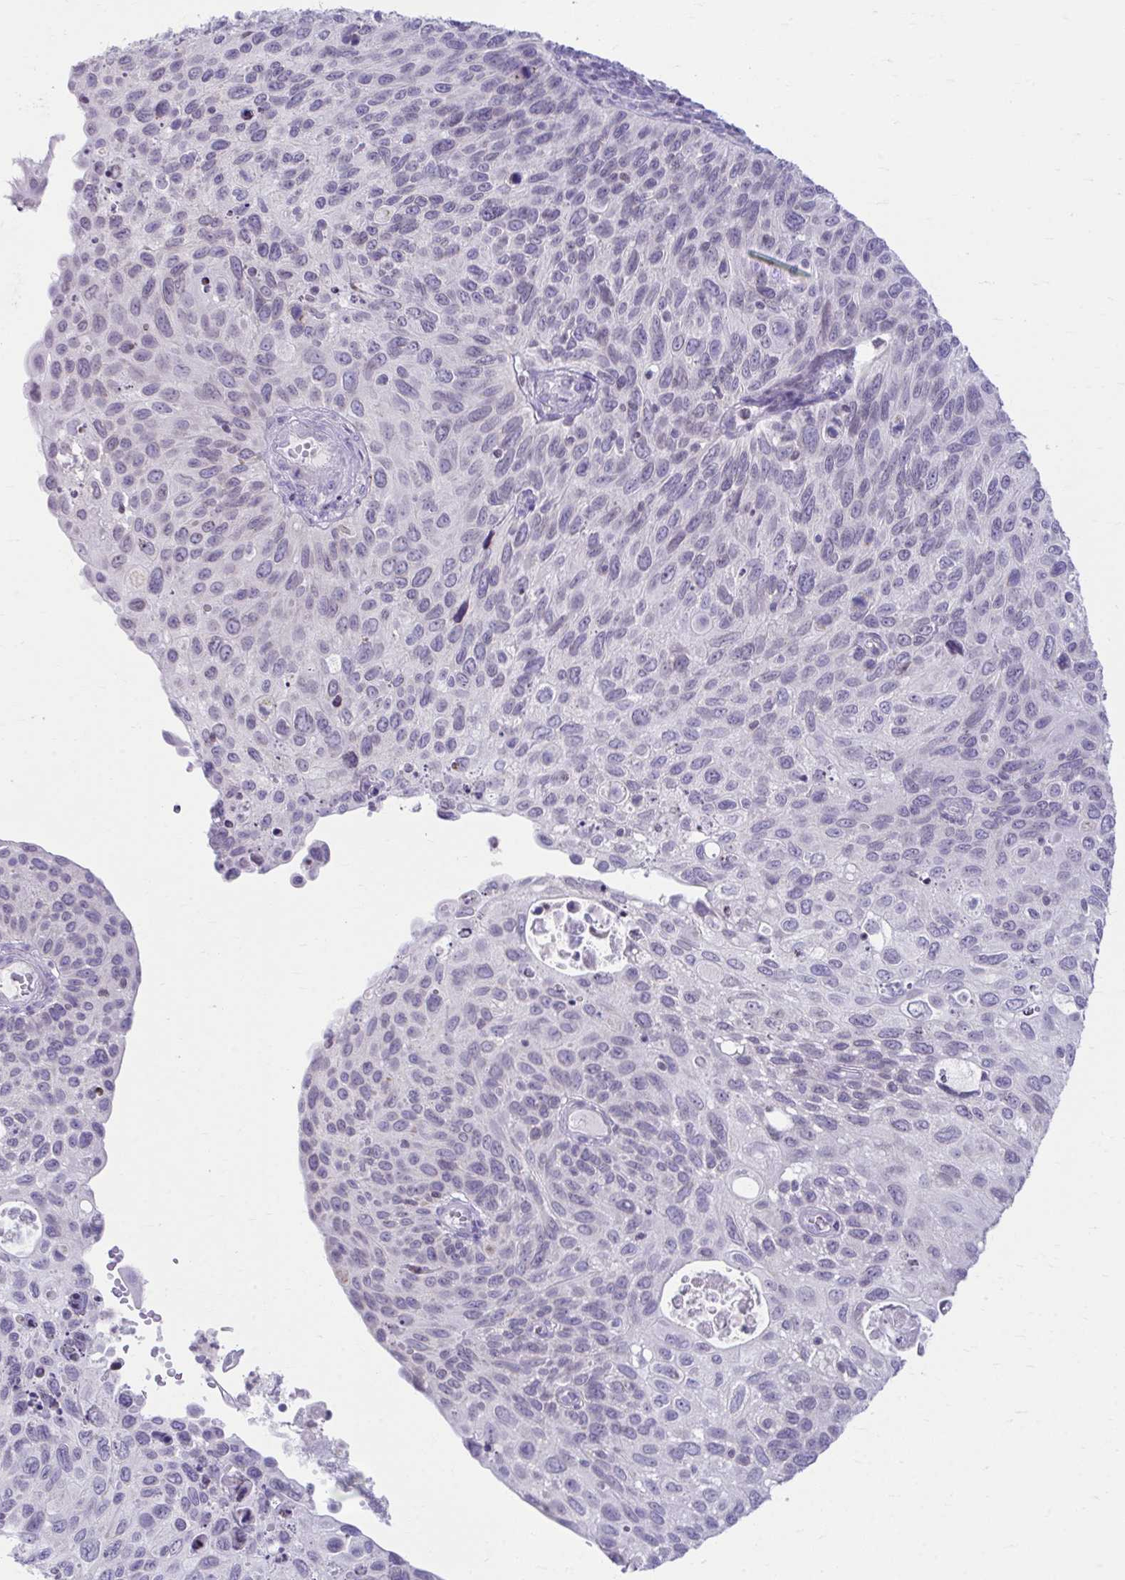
{"staining": {"intensity": "negative", "quantity": "none", "location": "none"}, "tissue": "cervical cancer", "cell_type": "Tumor cells", "image_type": "cancer", "snomed": [{"axis": "morphology", "description": "Squamous cell carcinoma, NOS"}, {"axis": "topography", "description": "Cervix"}], "caption": "High magnification brightfield microscopy of cervical cancer stained with DAB (3,3'-diaminobenzidine) (brown) and counterstained with hematoxylin (blue): tumor cells show no significant expression. The staining was performed using DAB (3,3'-diaminobenzidine) to visualize the protein expression in brown, while the nuclei were stained in blue with hematoxylin (Magnification: 20x).", "gene": "OR7A5", "patient": {"sex": "female", "age": 70}}